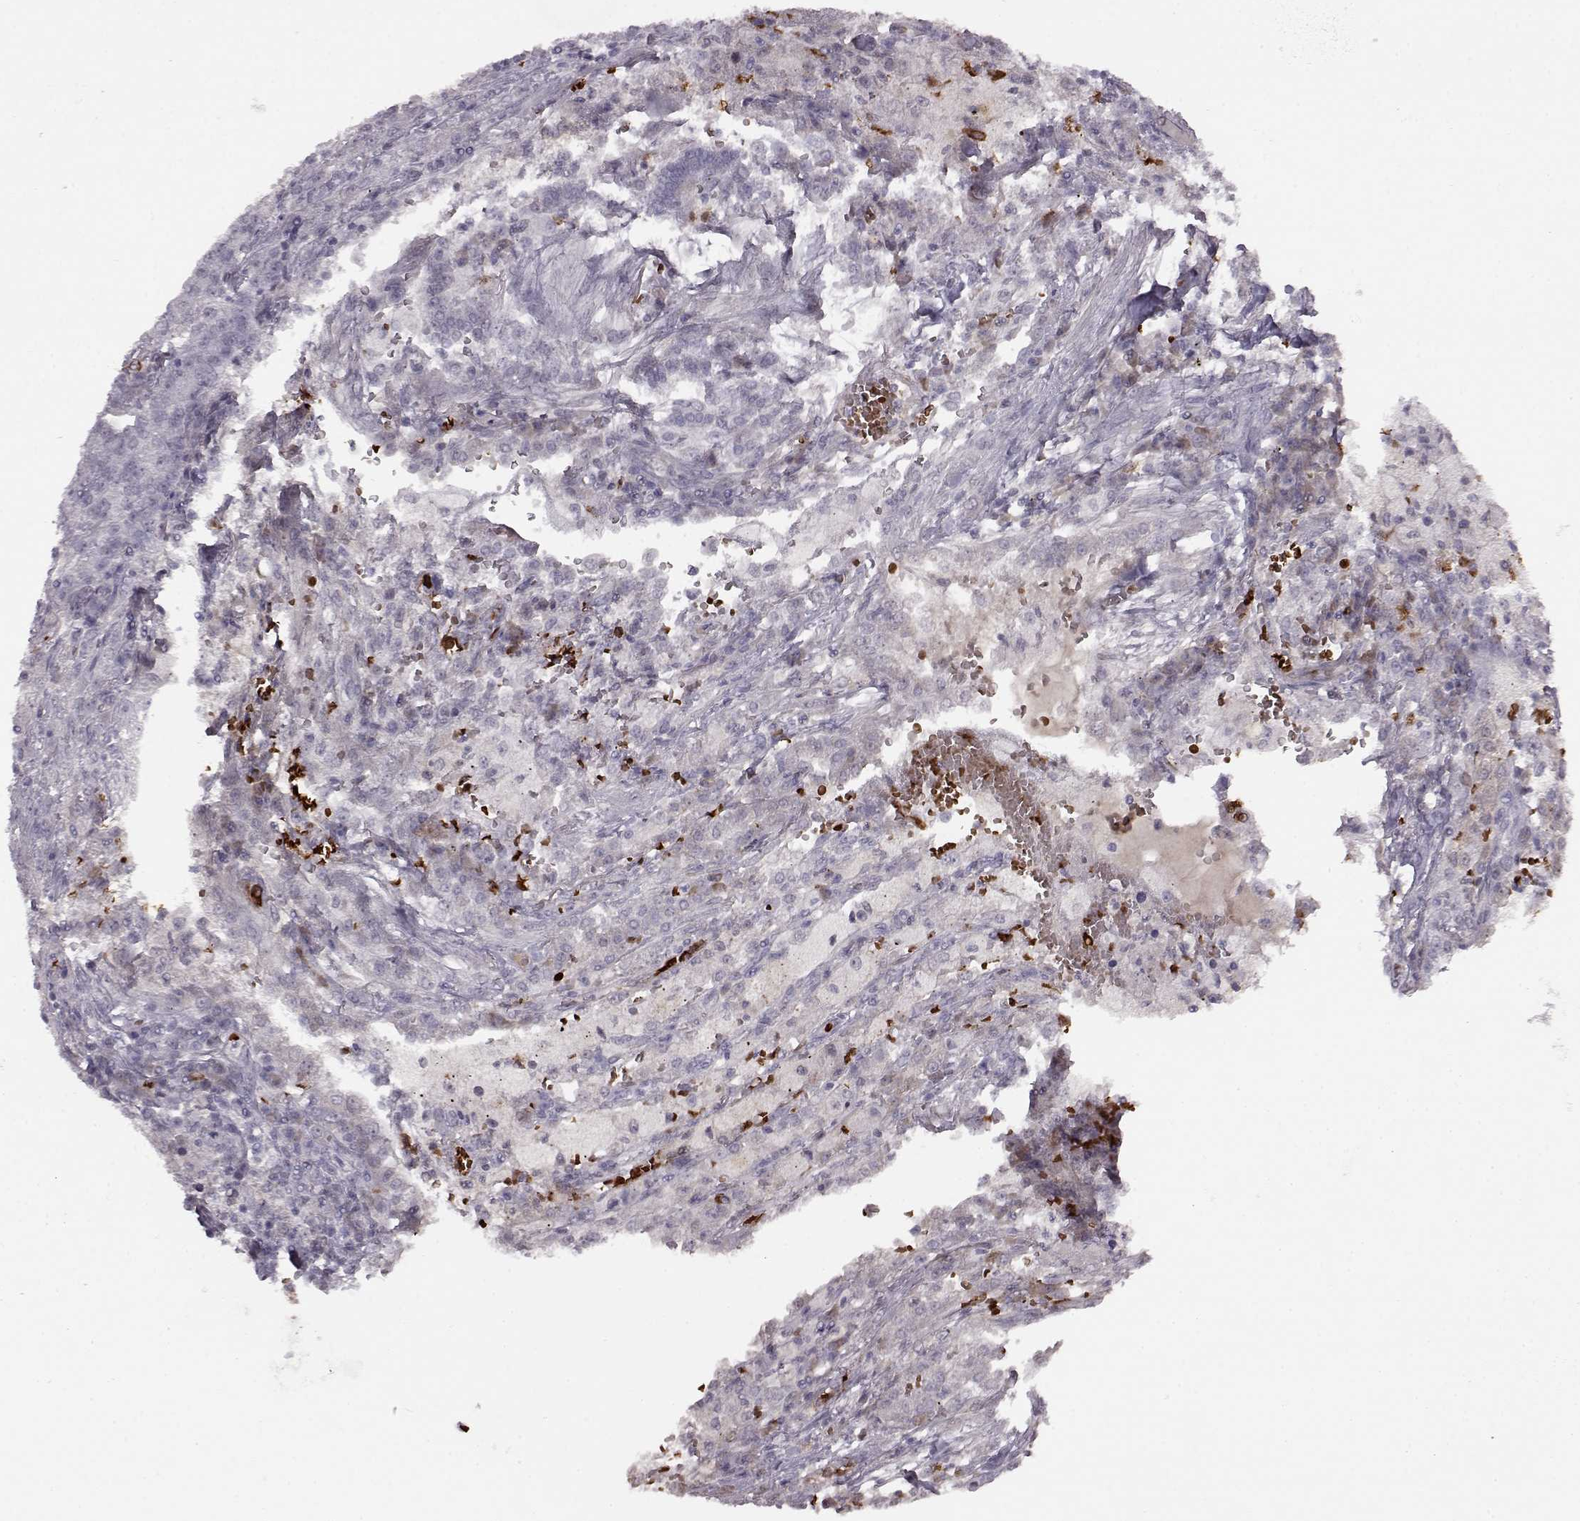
{"staining": {"intensity": "negative", "quantity": "none", "location": "none"}, "tissue": "lung cancer", "cell_type": "Tumor cells", "image_type": "cancer", "snomed": [{"axis": "morphology", "description": "Adenocarcinoma, NOS"}, {"axis": "topography", "description": "Lung"}], "caption": "Immunohistochemistry of human lung adenocarcinoma exhibits no expression in tumor cells.", "gene": "PROP1", "patient": {"sex": "male", "age": 57}}